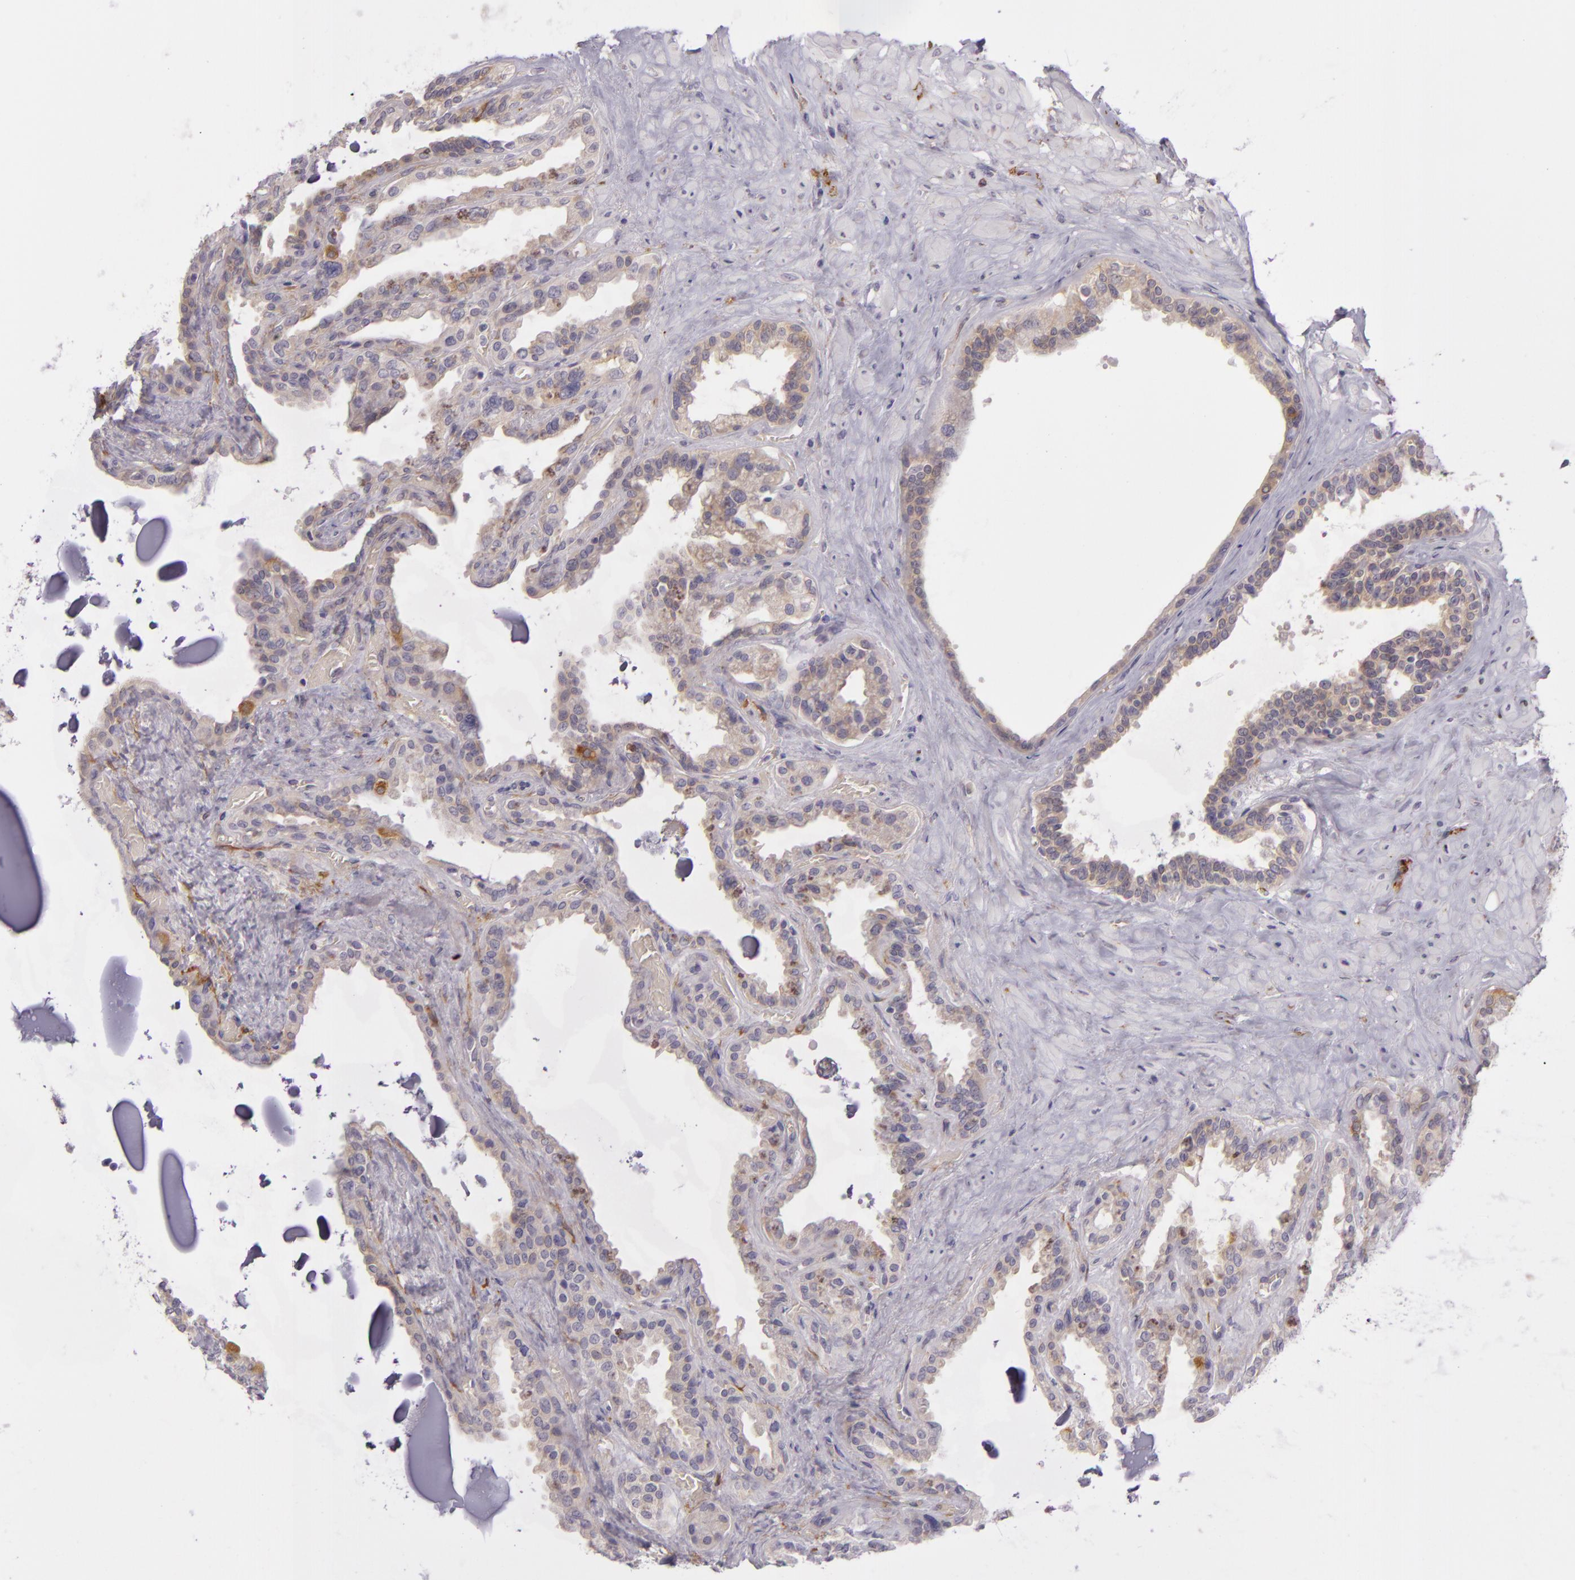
{"staining": {"intensity": "weak", "quantity": ">75%", "location": "cytoplasmic/membranous"}, "tissue": "seminal vesicle", "cell_type": "Glandular cells", "image_type": "normal", "snomed": [{"axis": "morphology", "description": "Normal tissue, NOS"}, {"axis": "morphology", "description": "Inflammation, NOS"}, {"axis": "topography", "description": "Urinary bladder"}, {"axis": "topography", "description": "Prostate"}, {"axis": "topography", "description": "Seminal veicle"}], "caption": "DAB immunohistochemical staining of unremarkable human seminal vesicle shows weak cytoplasmic/membranous protein positivity in approximately >75% of glandular cells.", "gene": "ZC3H7B", "patient": {"sex": "male", "age": 82}}